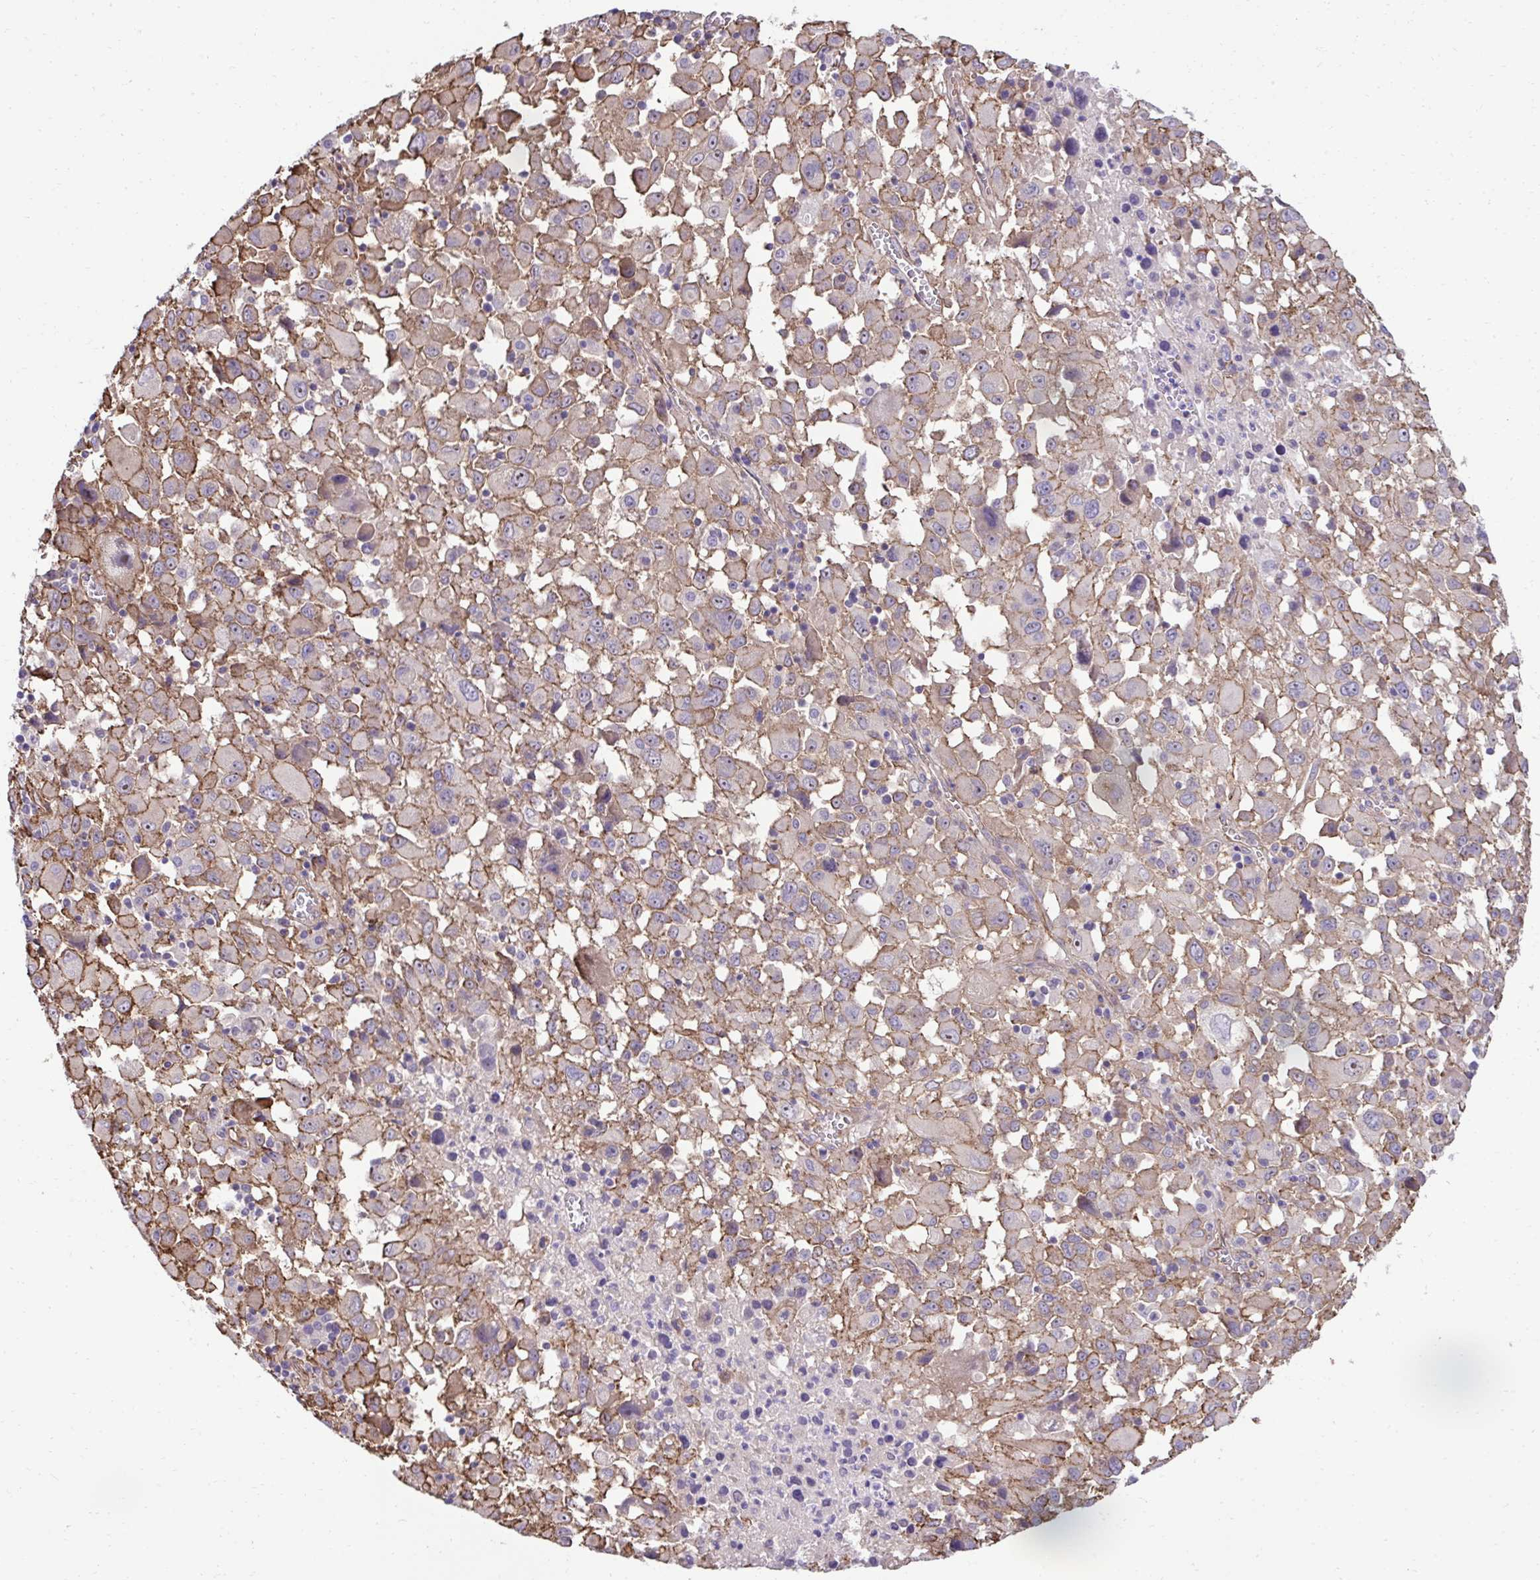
{"staining": {"intensity": "moderate", "quantity": ">75%", "location": "cytoplasmic/membranous"}, "tissue": "melanoma", "cell_type": "Tumor cells", "image_type": "cancer", "snomed": [{"axis": "morphology", "description": "Malignant melanoma, Metastatic site"}, {"axis": "topography", "description": "Soft tissue"}], "caption": "Protein staining by IHC exhibits moderate cytoplasmic/membranous staining in about >75% of tumor cells in melanoma.", "gene": "TRIM52", "patient": {"sex": "male", "age": 50}}